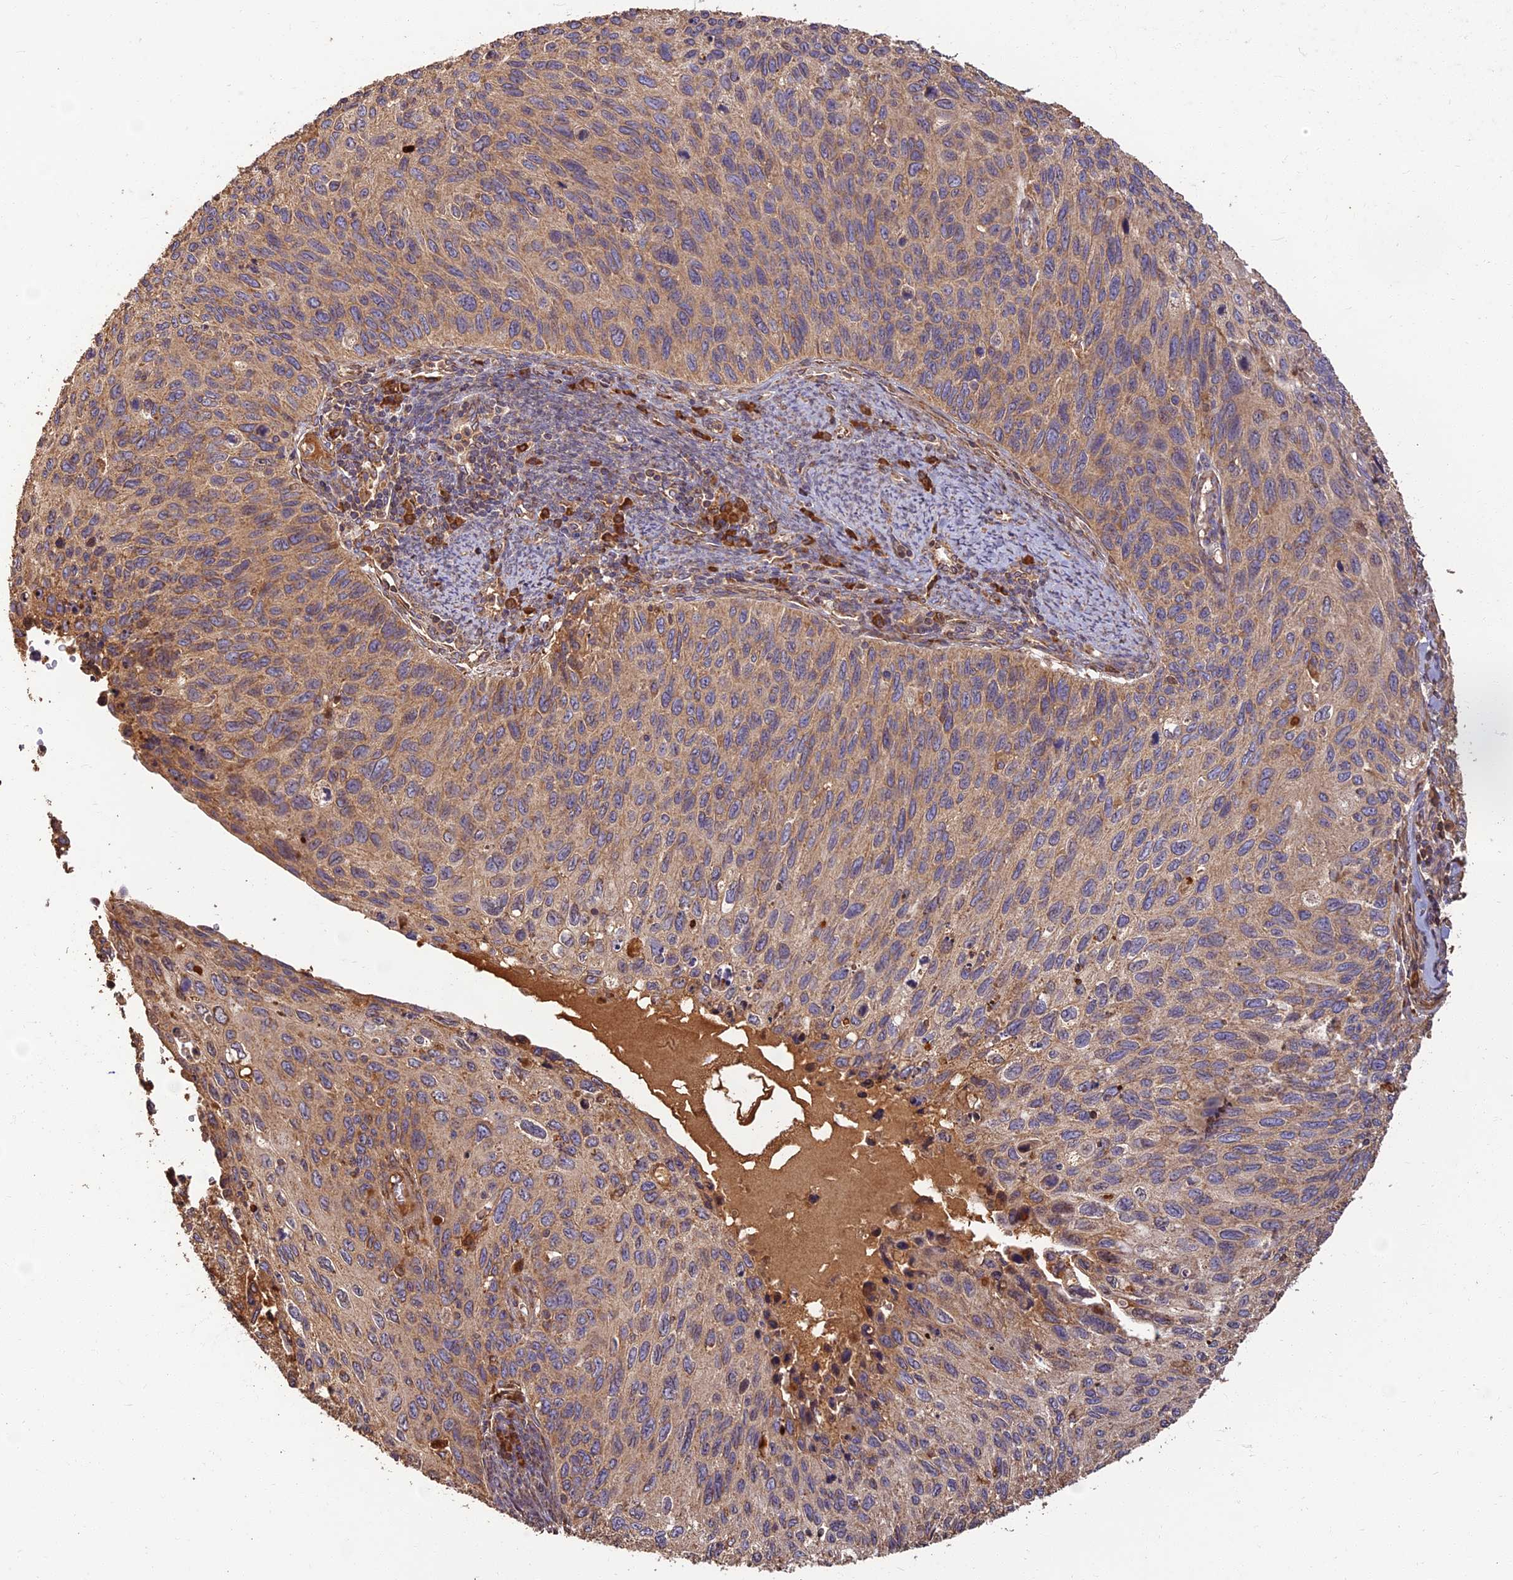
{"staining": {"intensity": "weak", "quantity": "25%-75%", "location": "cytoplasmic/membranous"}, "tissue": "cervical cancer", "cell_type": "Tumor cells", "image_type": "cancer", "snomed": [{"axis": "morphology", "description": "Squamous cell carcinoma, NOS"}, {"axis": "topography", "description": "Cervix"}], "caption": "Brown immunohistochemical staining in cervical cancer displays weak cytoplasmic/membranous positivity in approximately 25%-75% of tumor cells. The protein is stained brown, and the nuclei are stained in blue (DAB IHC with brightfield microscopy, high magnification).", "gene": "CORO1C", "patient": {"sex": "female", "age": 70}}